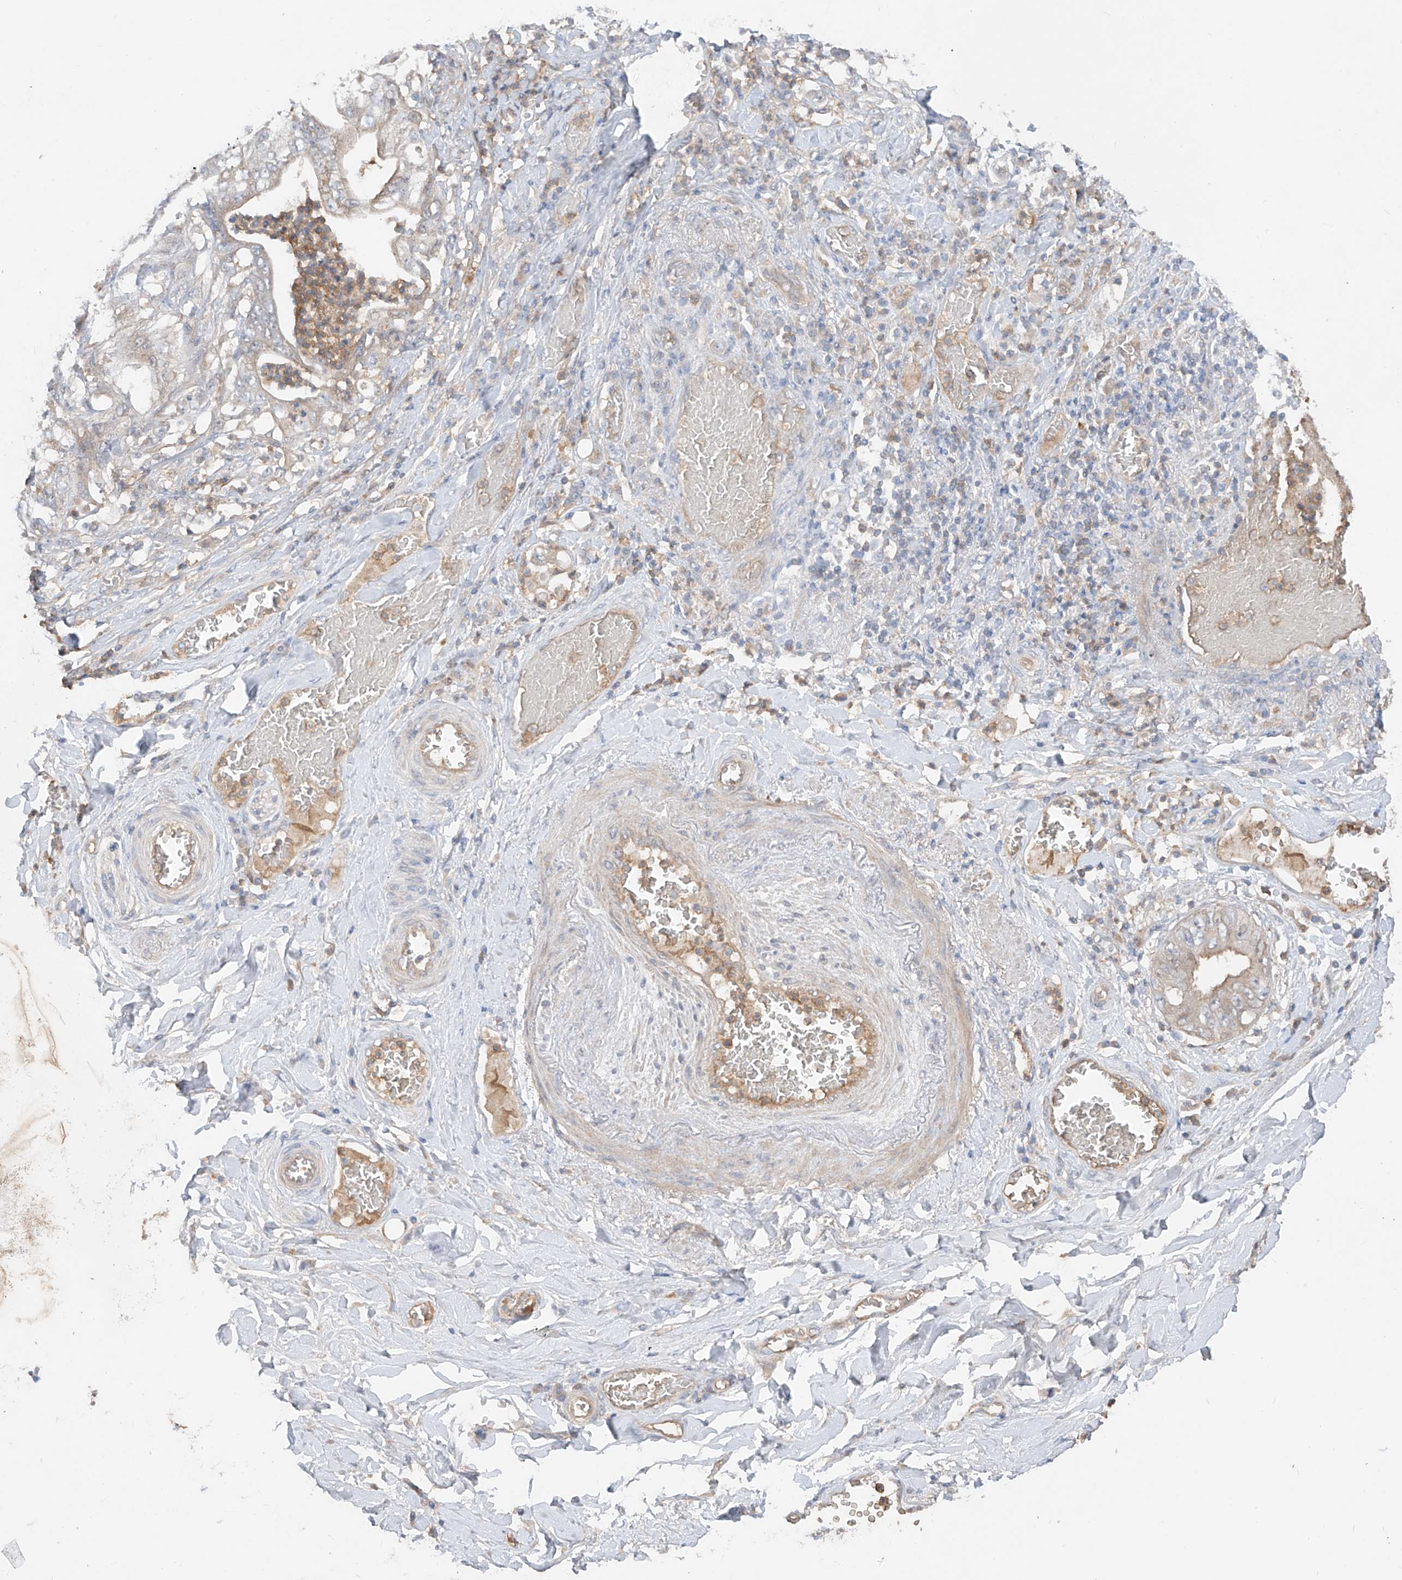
{"staining": {"intensity": "negative", "quantity": "none", "location": "none"}, "tissue": "stomach cancer", "cell_type": "Tumor cells", "image_type": "cancer", "snomed": [{"axis": "morphology", "description": "Adenocarcinoma, NOS"}, {"axis": "topography", "description": "Stomach"}], "caption": "This micrograph is of stomach cancer (adenocarcinoma) stained with immunohistochemistry to label a protein in brown with the nuclei are counter-stained blue. There is no staining in tumor cells.", "gene": "CACNA2D4", "patient": {"sex": "female", "age": 73}}